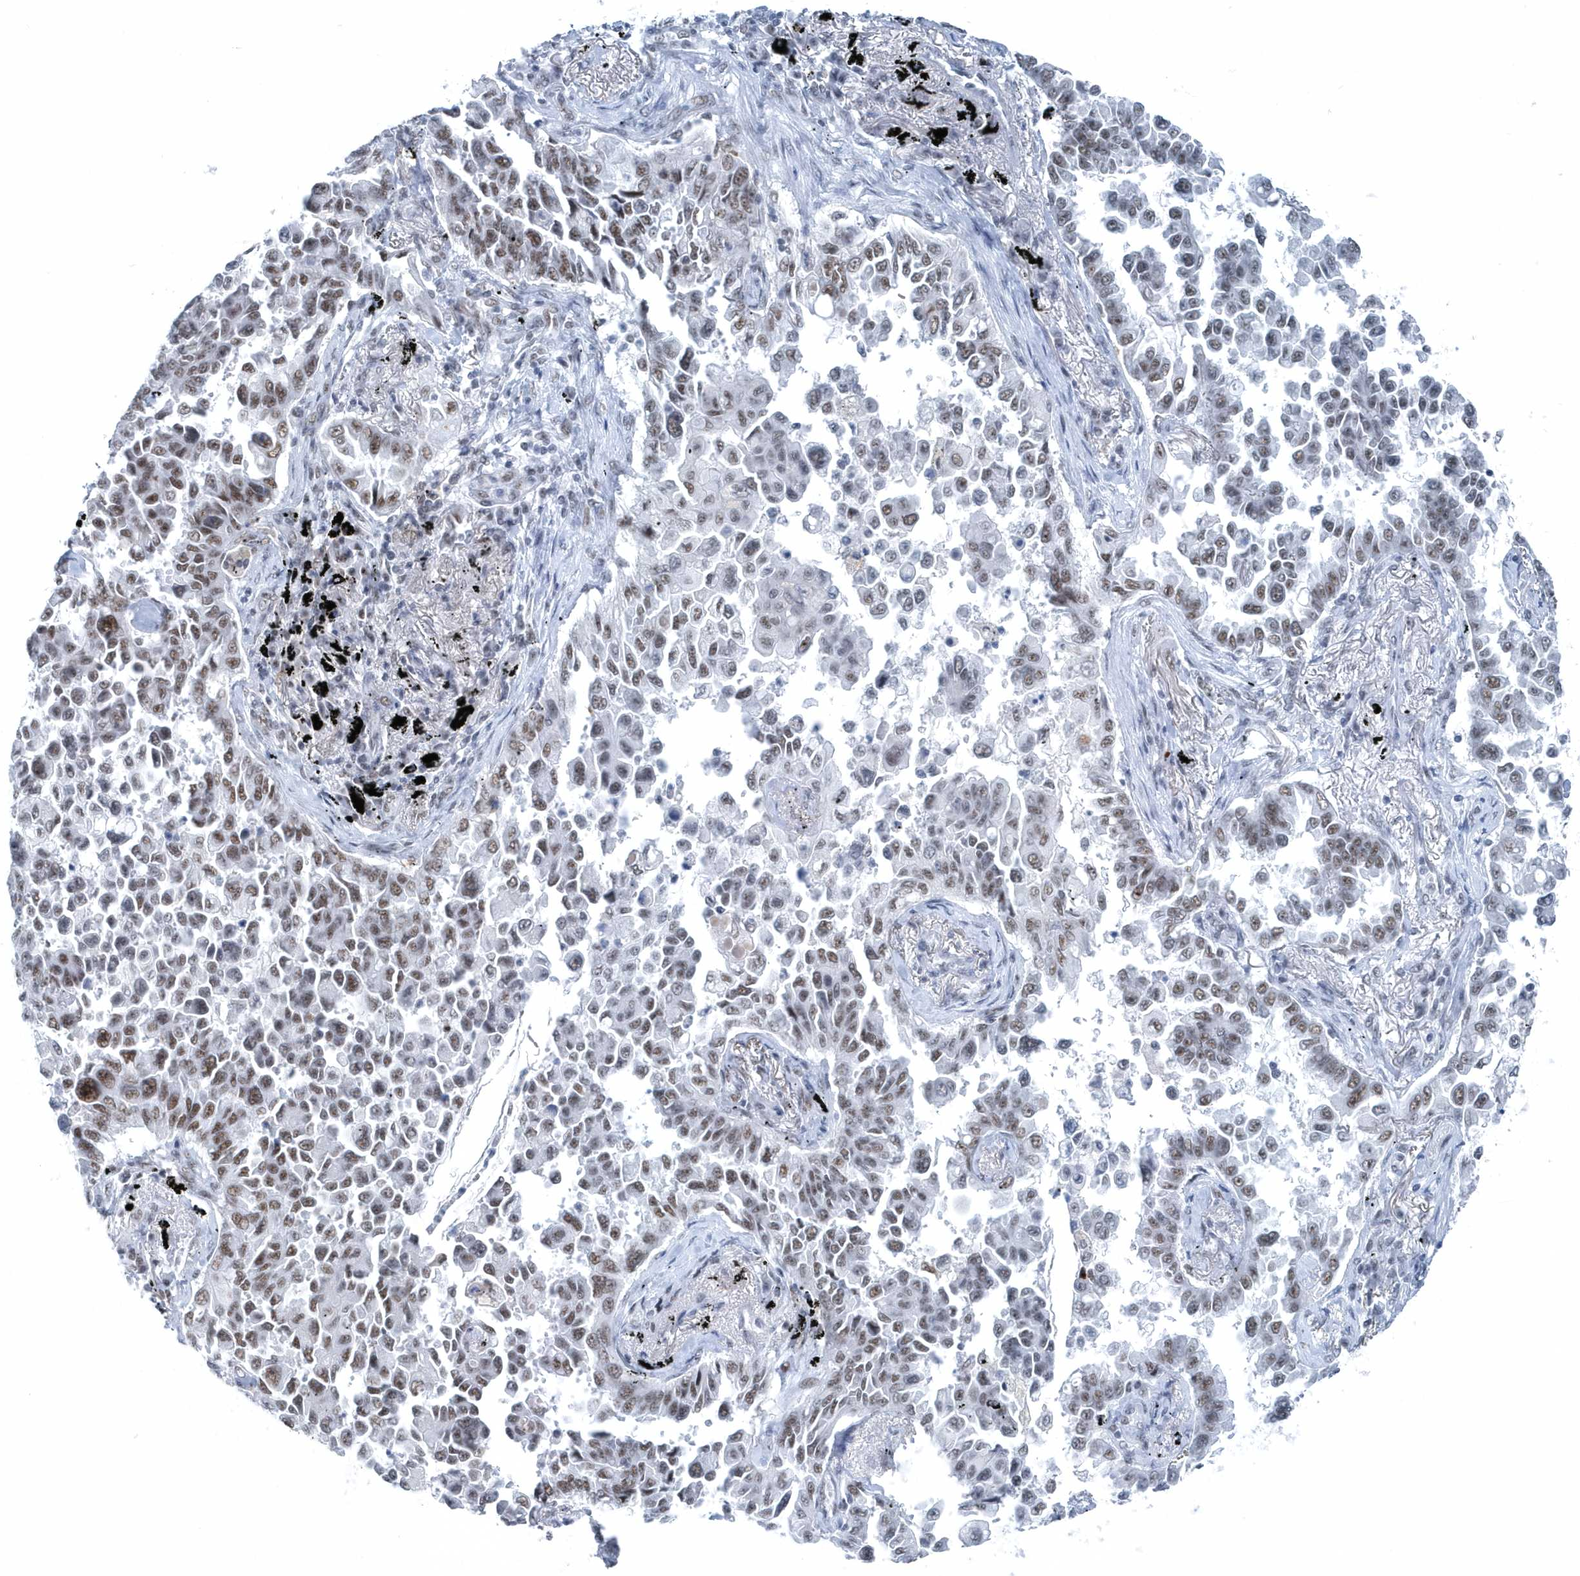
{"staining": {"intensity": "moderate", "quantity": "25%-75%", "location": "nuclear"}, "tissue": "lung cancer", "cell_type": "Tumor cells", "image_type": "cancer", "snomed": [{"axis": "morphology", "description": "Adenocarcinoma, NOS"}, {"axis": "topography", "description": "Lung"}], "caption": "The histopathology image displays immunohistochemical staining of lung adenocarcinoma. There is moderate nuclear staining is present in approximately 25%-75% of tumor cells.", "gene": "FIP1L1", "patient": {"sex": "female", "age": 67}}